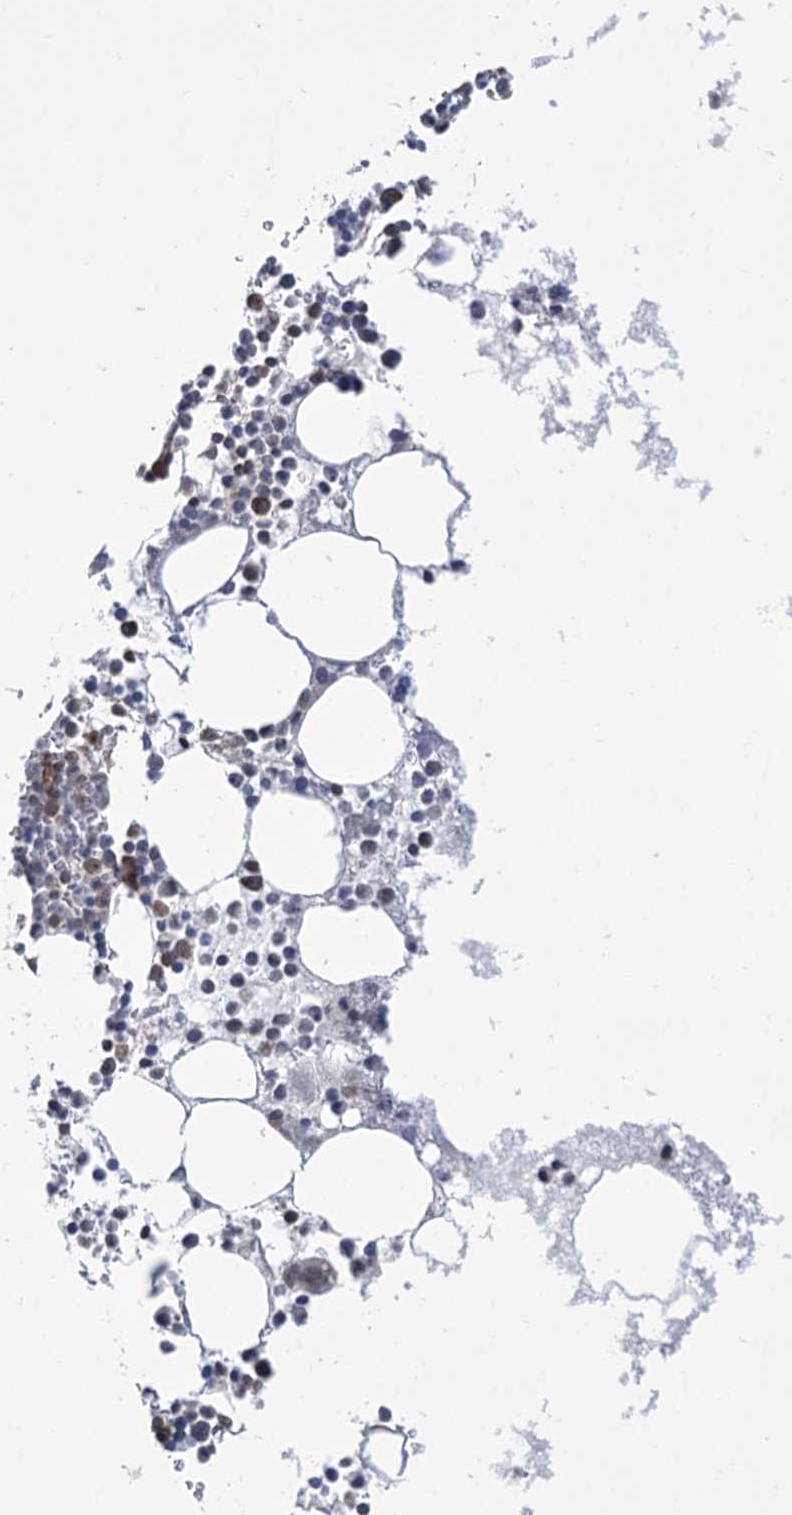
{"staining": {"intensity": "moderate", "quantity": "<25%", "location": "cytoplasmic/membranous"}, "tissue": "bone marrow", "cell_type": "Hematopoietic cells", "image_type": "normal", "snomed": [{"axis": "morphology", "description": "Normal tissue, NOS"}, {"axis": "topography", "description": "Bone marrow"}], "caption": "High-magnification brightfield microscopy of unremarkable bone marrow stained with DAB (brown) and counterstained with hematoxylin (blue). hematopoietic cells exhibit moderate cytoplasmic/membranous expression is present in approximately<25% of cells.", "gene": "ZNF622", "patient": {"sex": "female", "age": 78}}